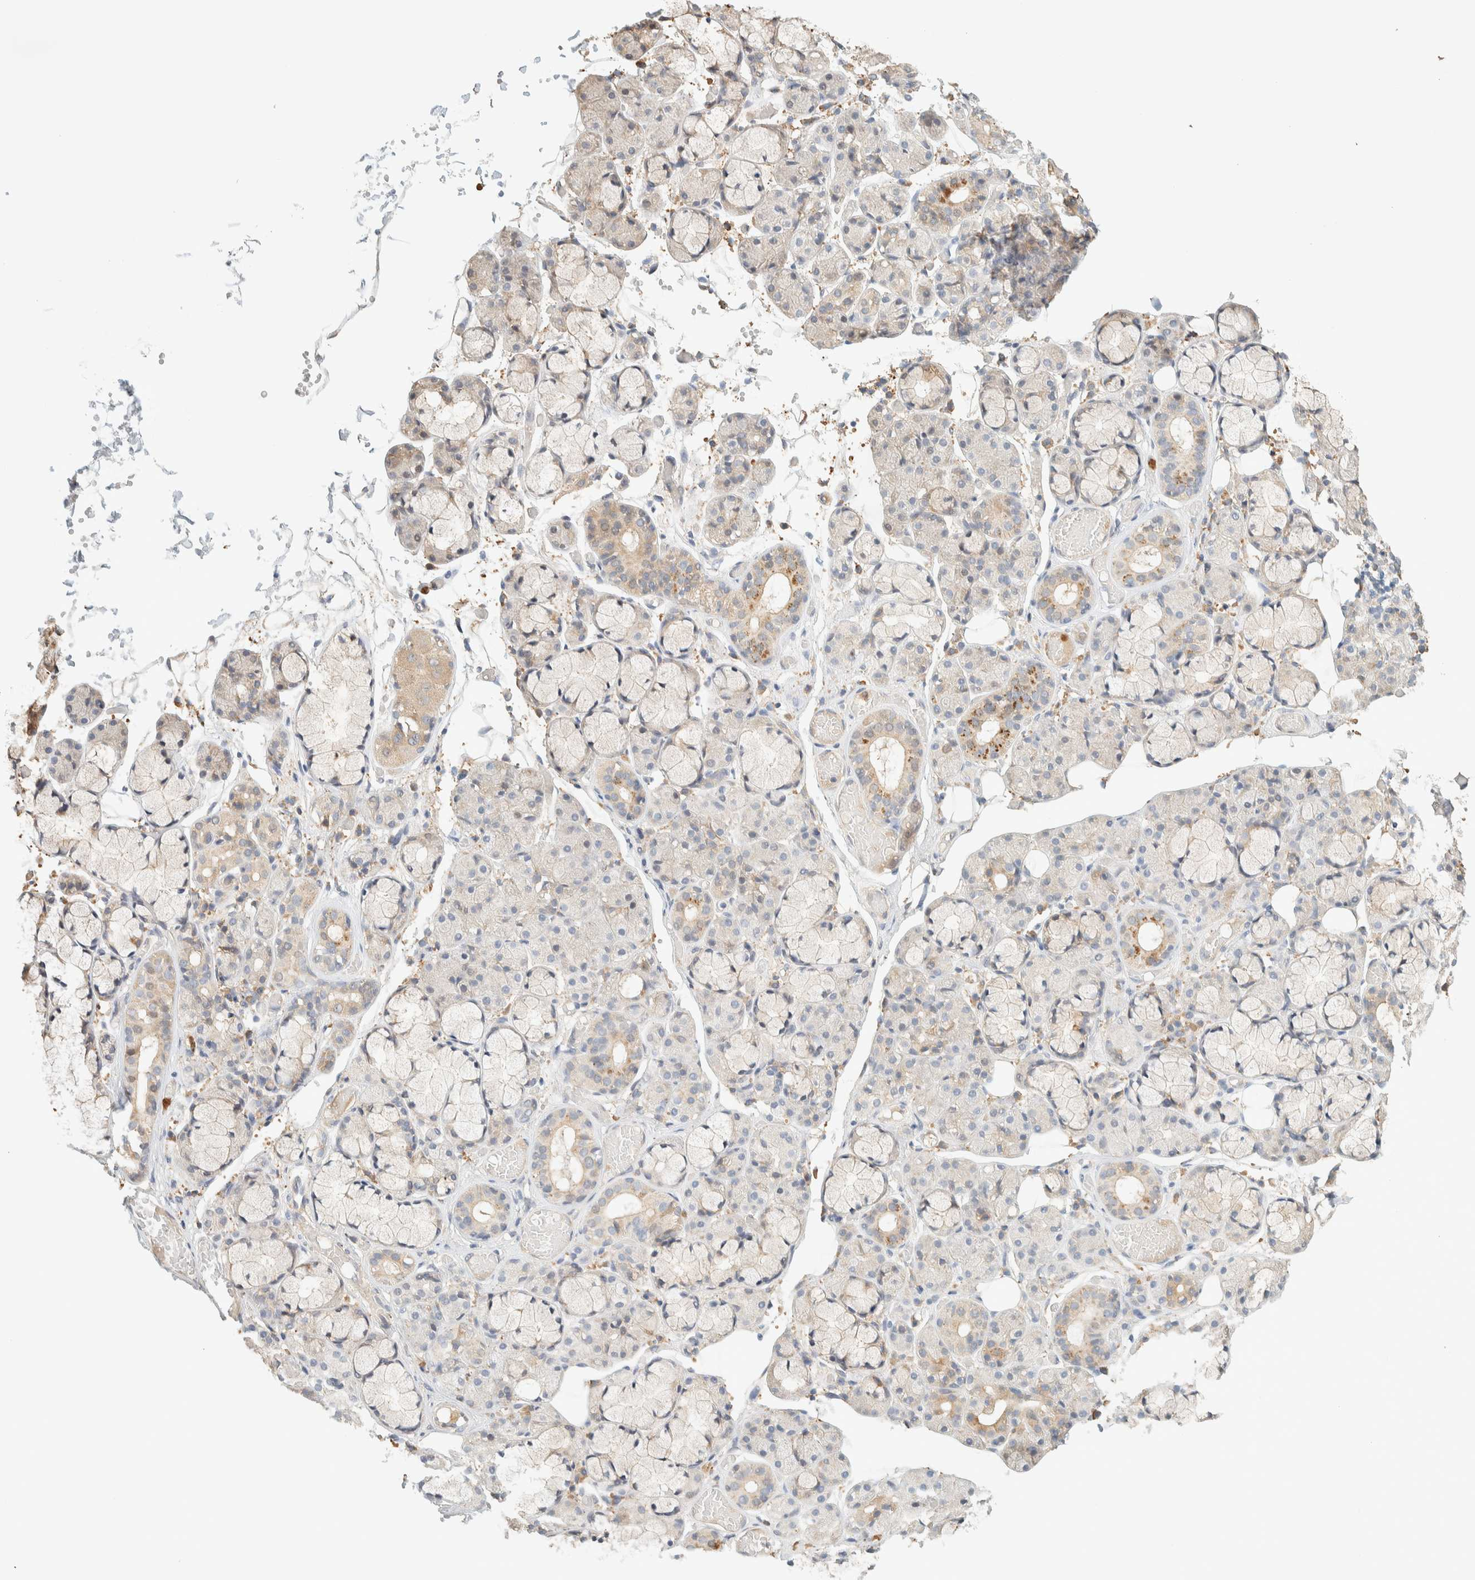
{"staining": {"intensity": "moderate", "quantity": "<25%", "location": "cytoplasmic/membranous"}, "tissue": "salivary gland", "cell_type": "Glandular cells", "image_type": "normal", "snomed": [{"axis": "morphology", "description": "Normal tissue, NOS"}, {"axis": "topography", "description": "Salivary gland"}], "caption": "Protein staining by immunohistochemistry (IHC) displays moderate cytoplasmic/membranous positivity in approximately <25% of glandular cells in benign salivary gland.", "gene": "TTC3", "patient": {"sex": "male", "age": 63}}